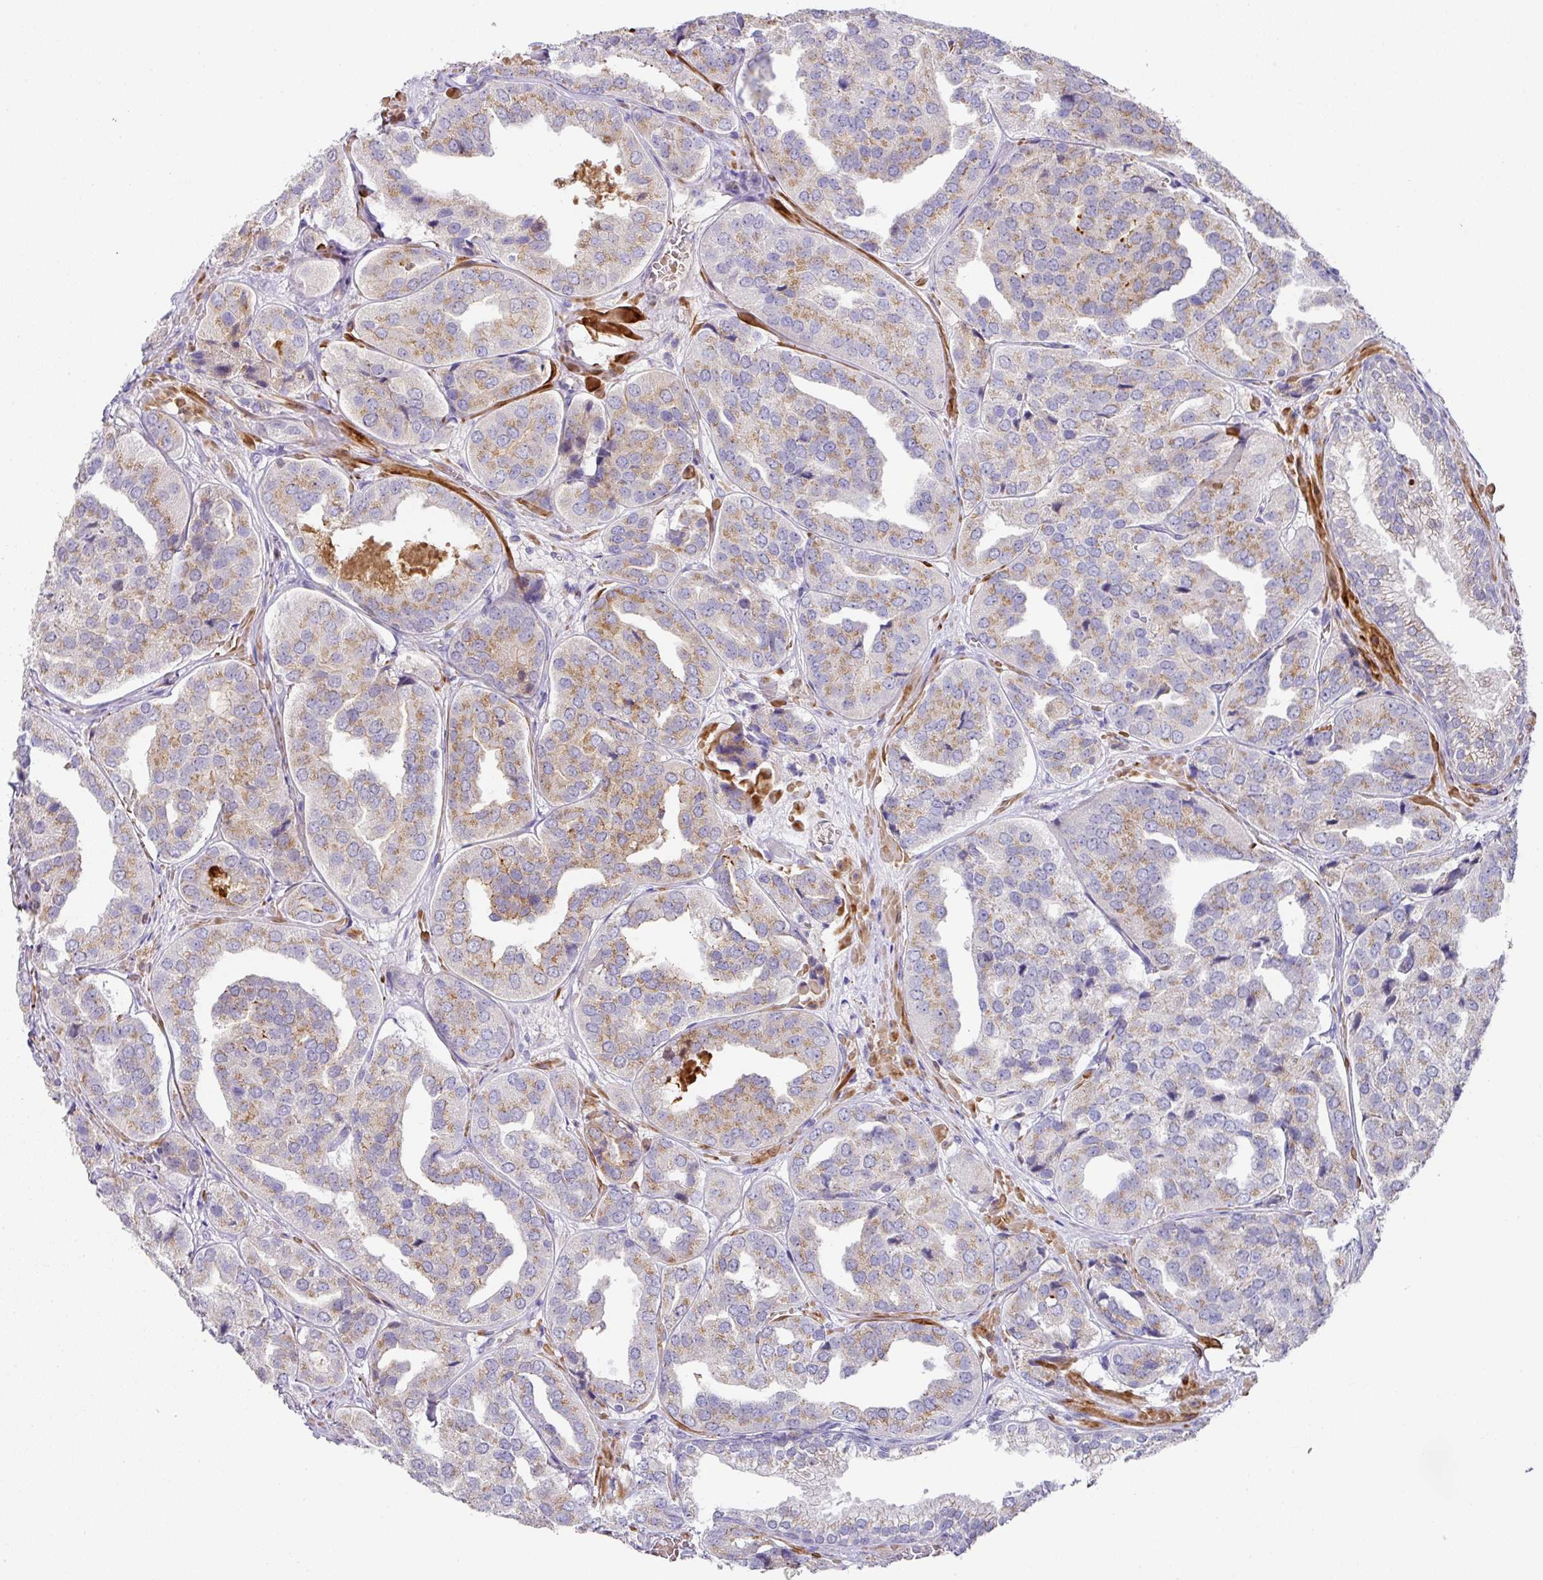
{"staining": {"intensity": "moderate", "quantity": "25%-75%", "location": "cytoplasmic/membranous"}, "tissue": "prostate cancer", "cell_type": "Tumor cells", "image_type": "cancer", "snomed": [{"axis": "morphology", "description": "Adenocarcinoma, High grade"}, {"axis": "topography", "description": "Prostate"}], "caption": "Protein expression analysis of human prostate adenocarcinoma (high-grade) reveals moderate cytoplasmic/membranous positivity in about 25%-75% of tumor cells.", "gene": "TARM1", "patient": {"sex": "male", "age": 63}}